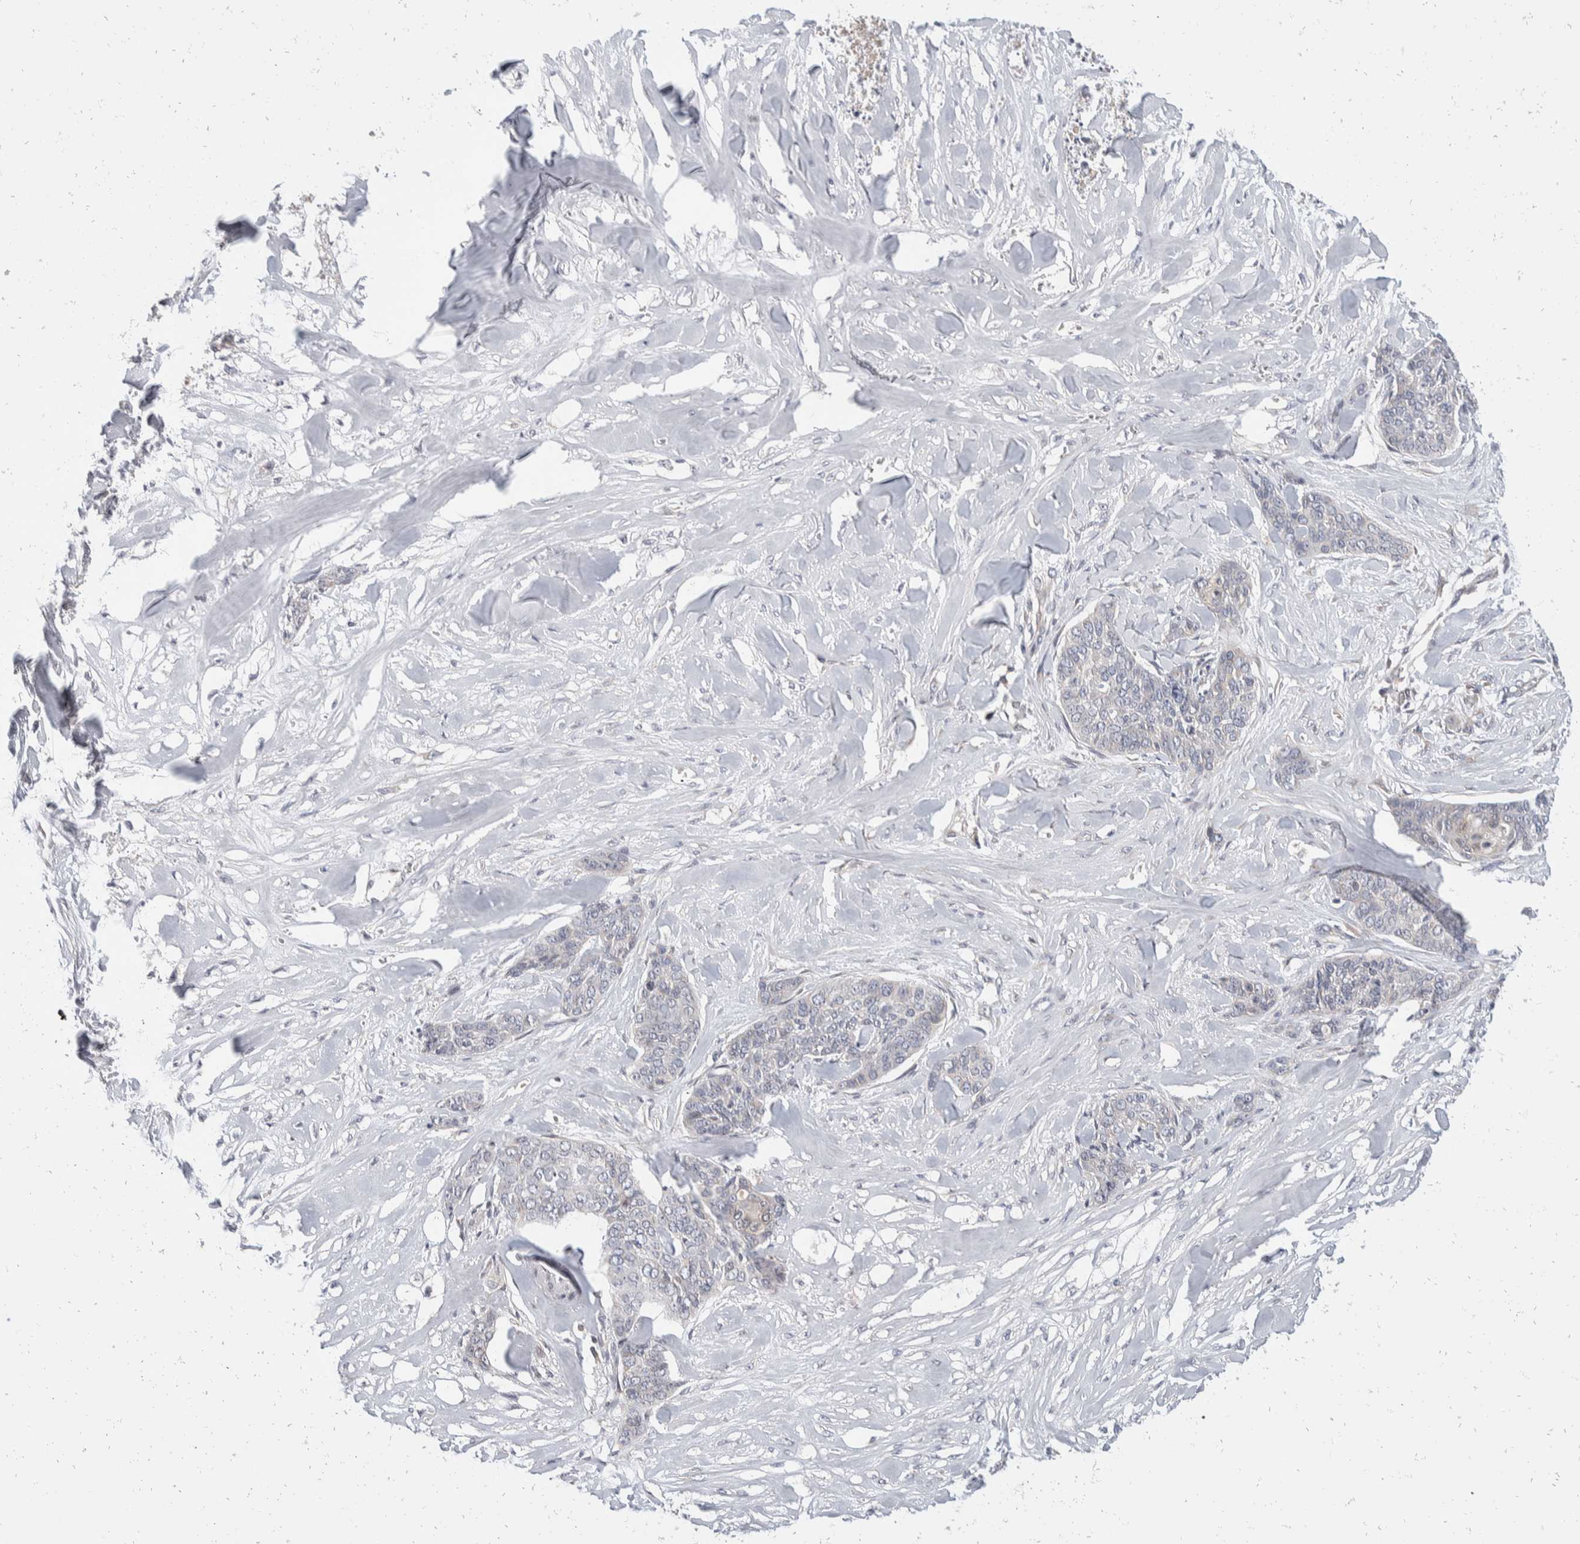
{"staining": {"intensity": "negative", "quantity": "none", "location": "none"}, "tissue": "skin cancer", "cell_type": "Tumor cells", "image_type": "cancer", "snomed": [{"axis": "morphology", "description": "Basal cell carcinoma"}, {"axis": "topography", "description": "Skin"}], "caption": "This is an immunohistochemistry histopathology image of human skin cancer. There is no expression in tumor cells.", "gene": "TMEM245", "patient": {"sex": "female", "age": 64}}